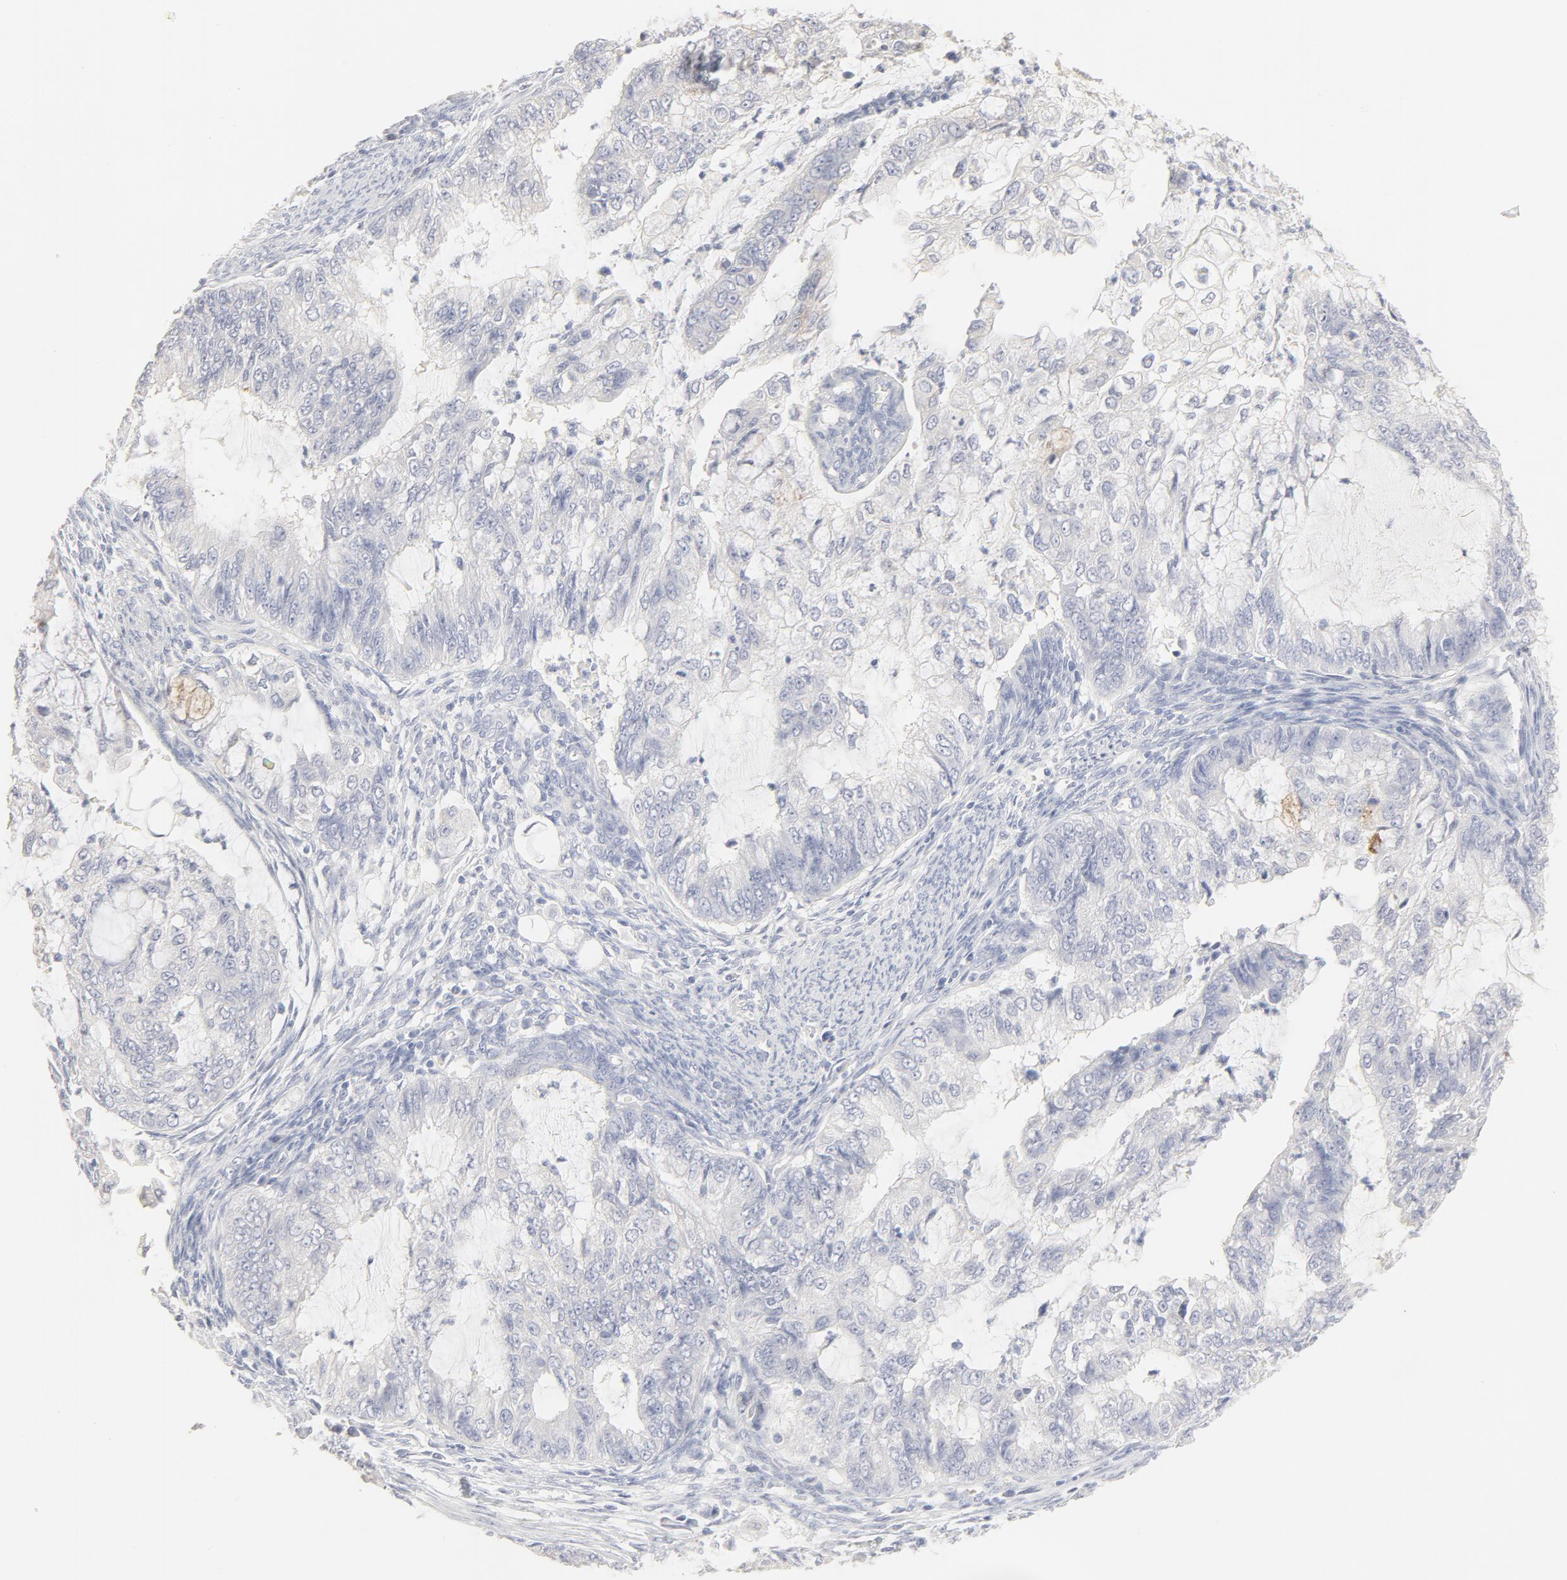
{"staining": {"intensity": "negative", "quantity": "none", "location": "none"}, "tissue": "endometrial cancer", "cell_type": "Tumor cells", "image_type": "cancer", "snomed": [{"axis": "morphology", "description": "Adenocarcinoma, NOS"}, {"axis": "topography", "description": "Endometrium"}], "caption": "This is an immunohistochemistry micrograph of human endometrial adenocarcinoma. There is no staining in tumor cells.", "gene": "FCGBP", "patient": {"sex": "female", "age": 75}}